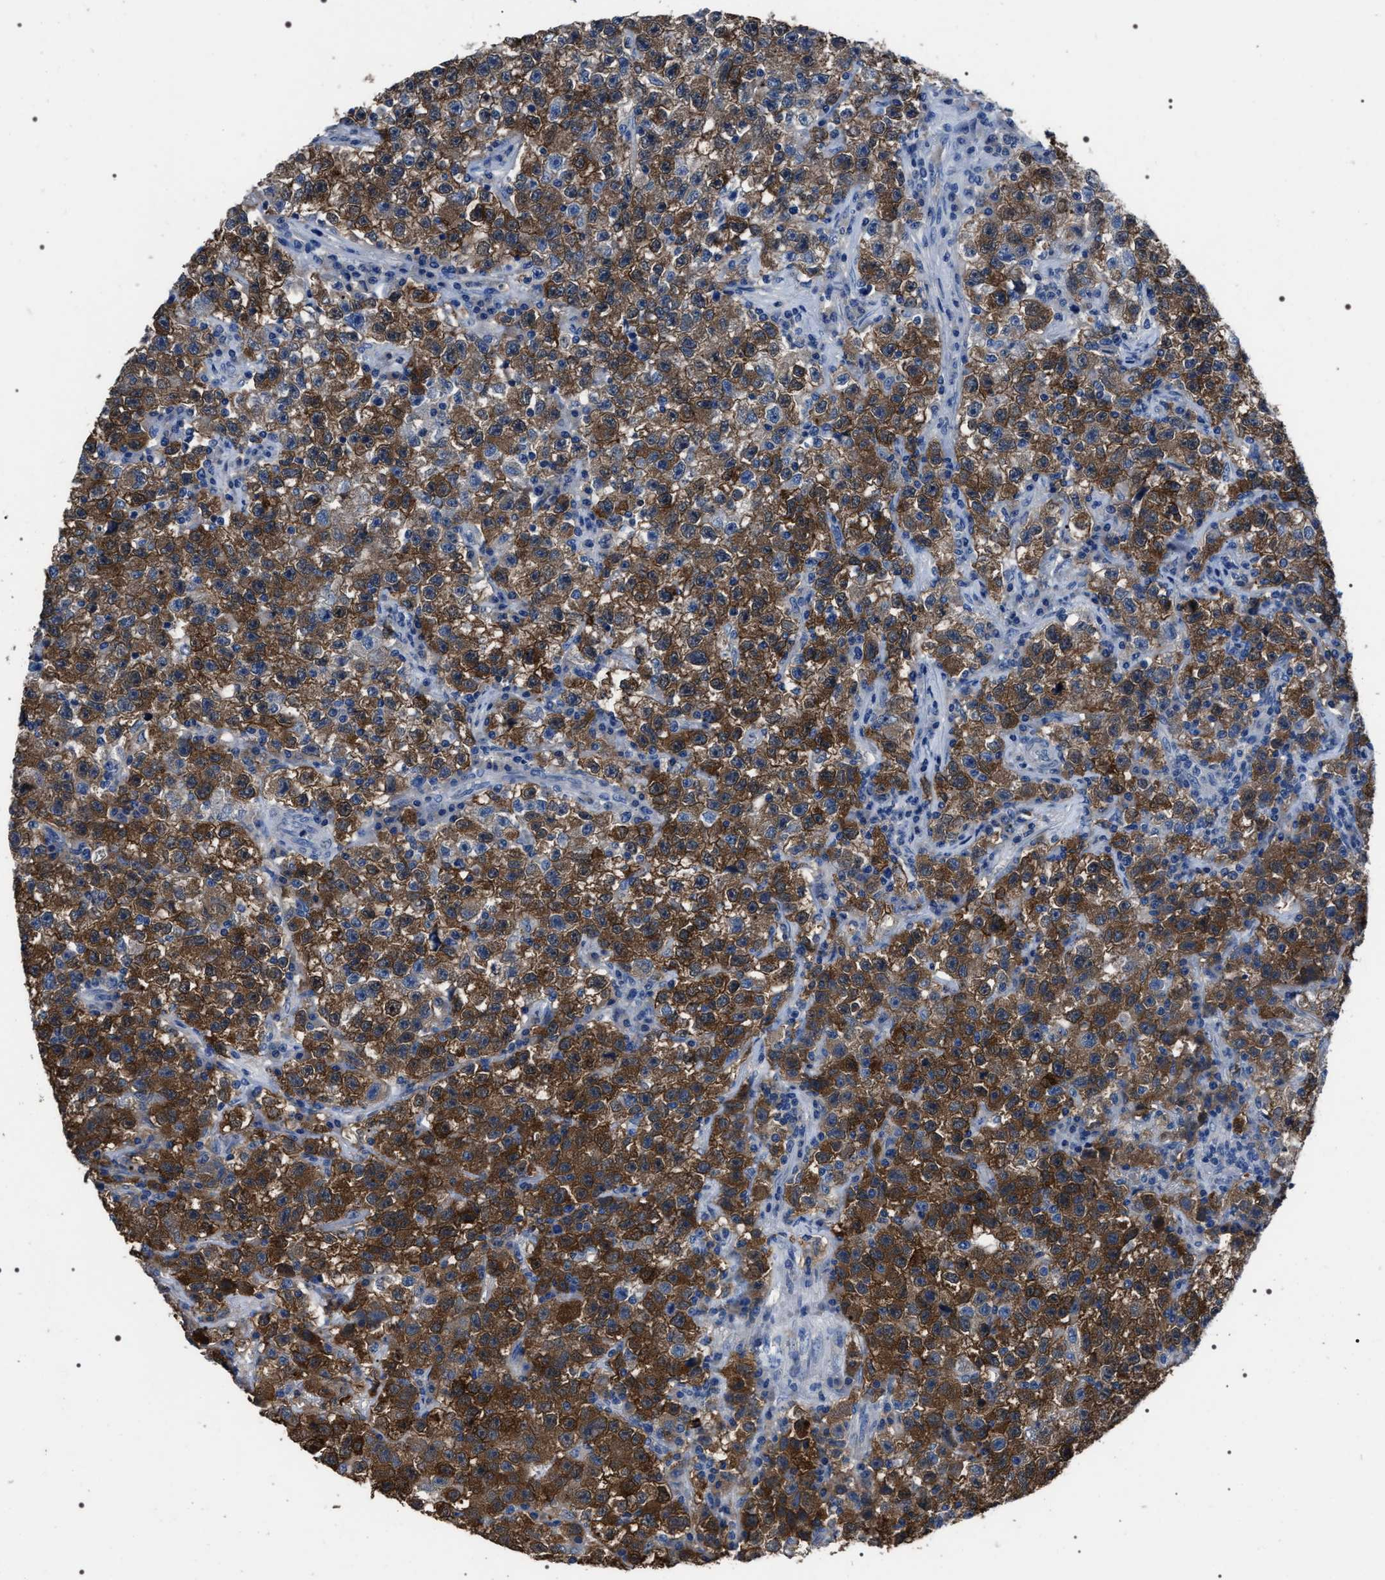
{"staining": {"intensity": "strong", "quantity": ">75%", "location": "cytoplasmic/membranous"}, "tissue": "testis cancer", "cell_type": "Tumor cells", "image_type": "cancer", "snomed": [{"axis": "morphology", "description": "Seminoma, NOS"}, {"axis": "topography", "description": "Testis"}], "caption": "Immunohistochemical staining of human seminoma (testis) shows high levels of strong cytoplasmic/membranous positivity in about >75% of tumor cells. (DAB IHC, brown staining for protein, blue staining for nuclei).", "gene": "TRIM54", "patient": {"sex": "male", "age": 22}}